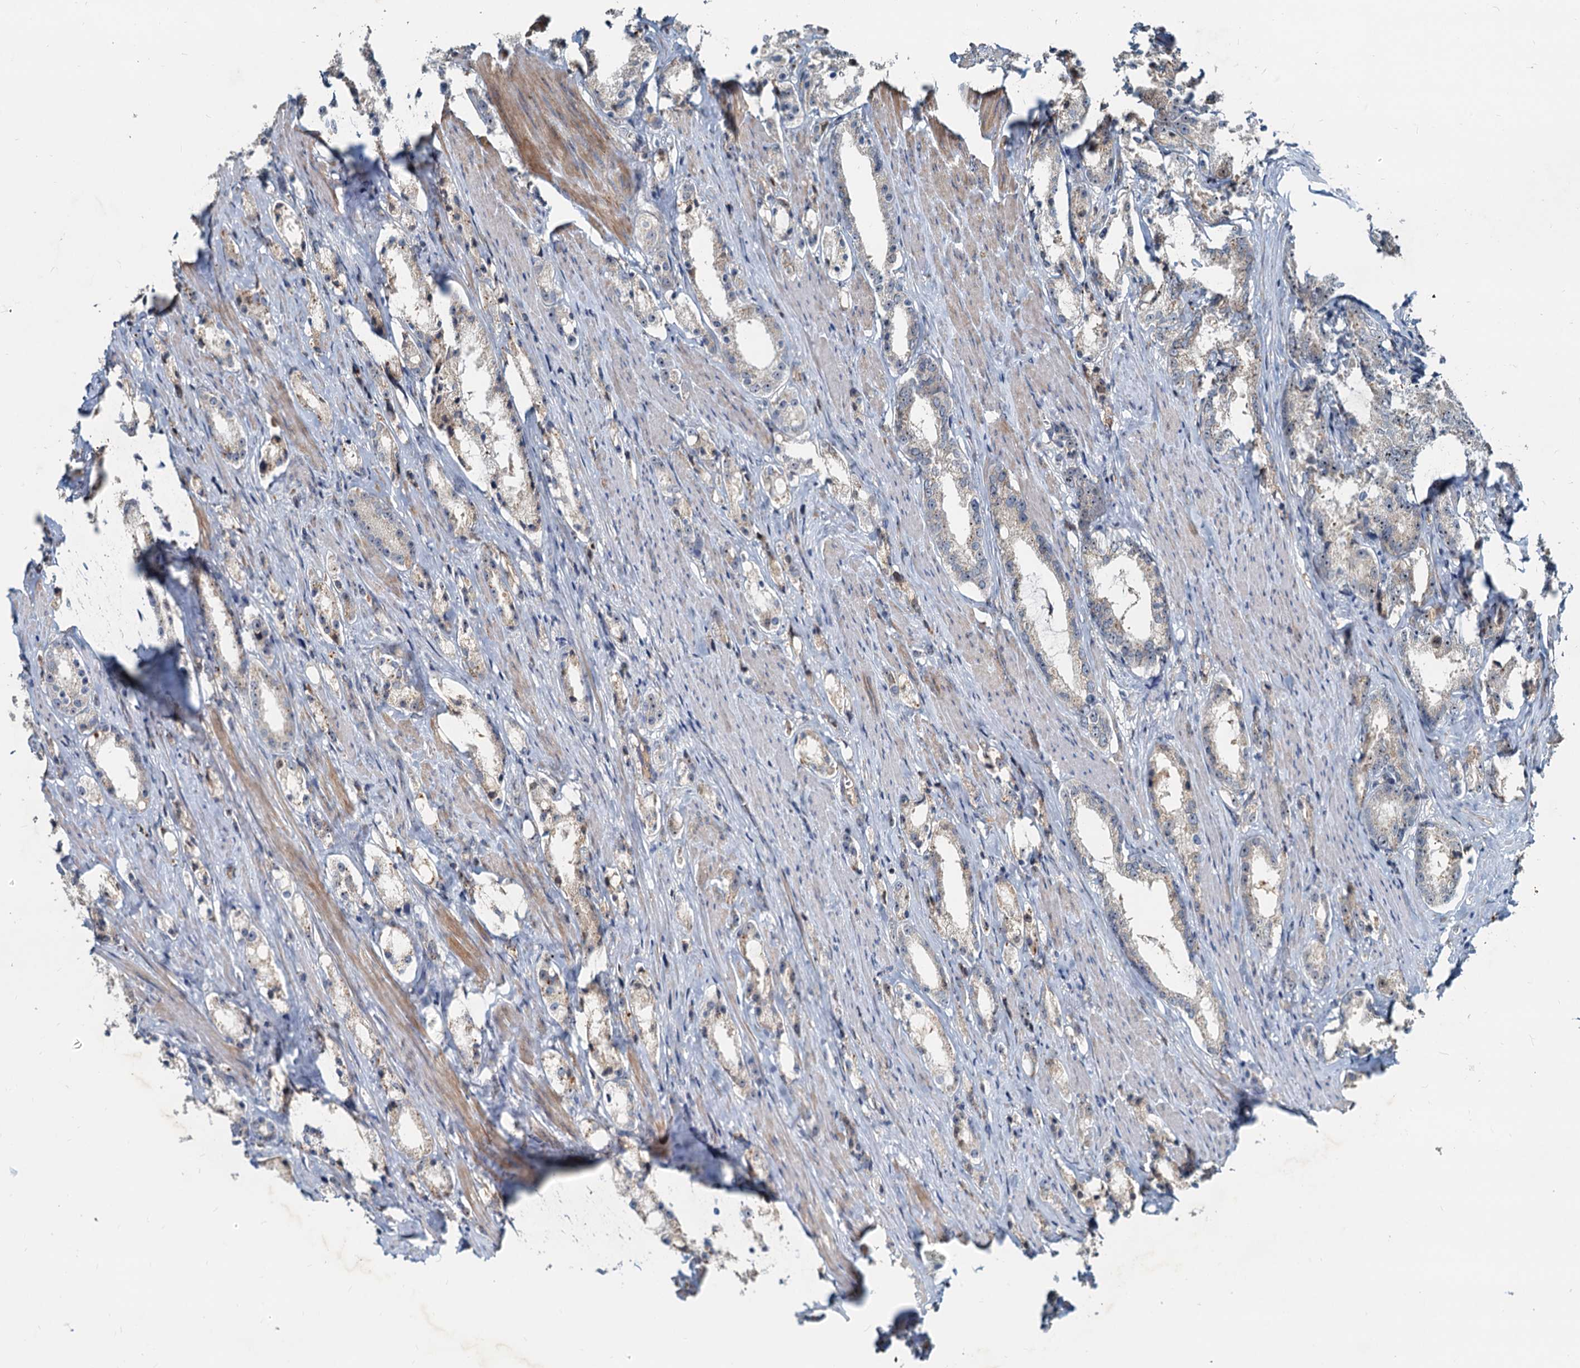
{"staining": {"intensity": "weak", "quantity": "<25%", "location": "cytoplasmic/membranous"}, "tissue": "prostate cancer", "cell_type": "Tumor cells", "image_type": "cancer", "snomed": [{"axis": "morphology", "description": "Adenocarcinoma, High grade"}, {"axis": "topography", "description": "Prostate"}], "caption": "Adenocarcinoma (high-grade) (prostate) was stained to show a protein in brown. There is no significant positivity in tumor cells.", "gene": "RGS7BP", "patient": {"sex": "male", "age": 66}}